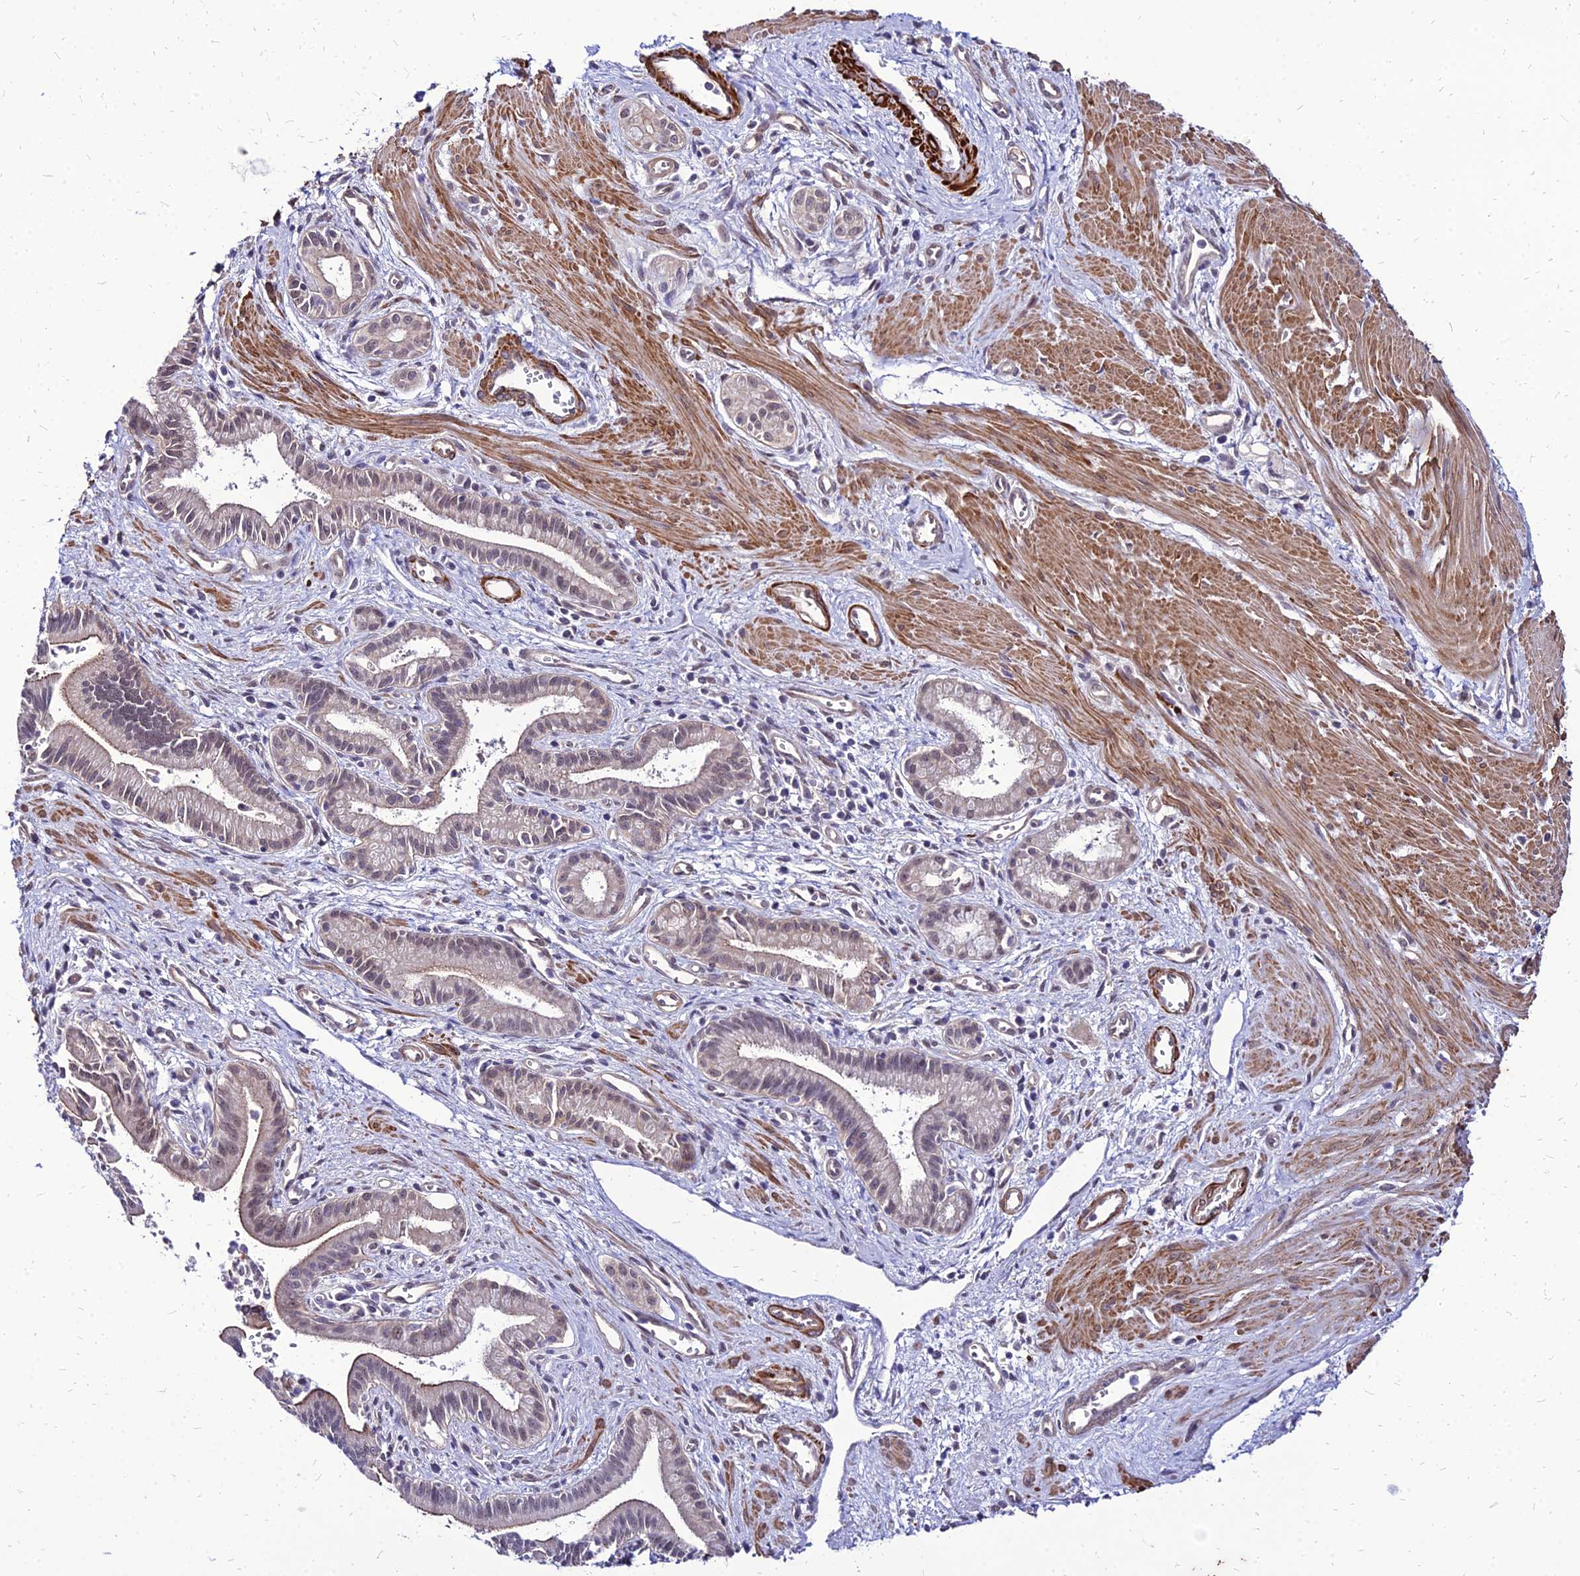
{"staining": {"intensity": "weak", "quantity": "25%-75%", "location": "cytoplasmic/membranous,nuclear"}, "tissue": "pancreatic cancer", "cell_type": "Tumor cells", "image_type": "cancer", "snomed": [{"axis": "morphology", "description": "Adenocarcinoma, NOS"}, {"axis": "topography", "description": "Pancreas"}], "caption": "Immunohistochemistry (IHC) micrograph of human pancreatic cancer stained for a protein (brown), which exhibits low levels of weak cytoplasmic/membranous and nuclear expression in about 25%-75% of tumor cells.", "gene": "YEATS2", "patient": {"sex": "male", "age": 78}}